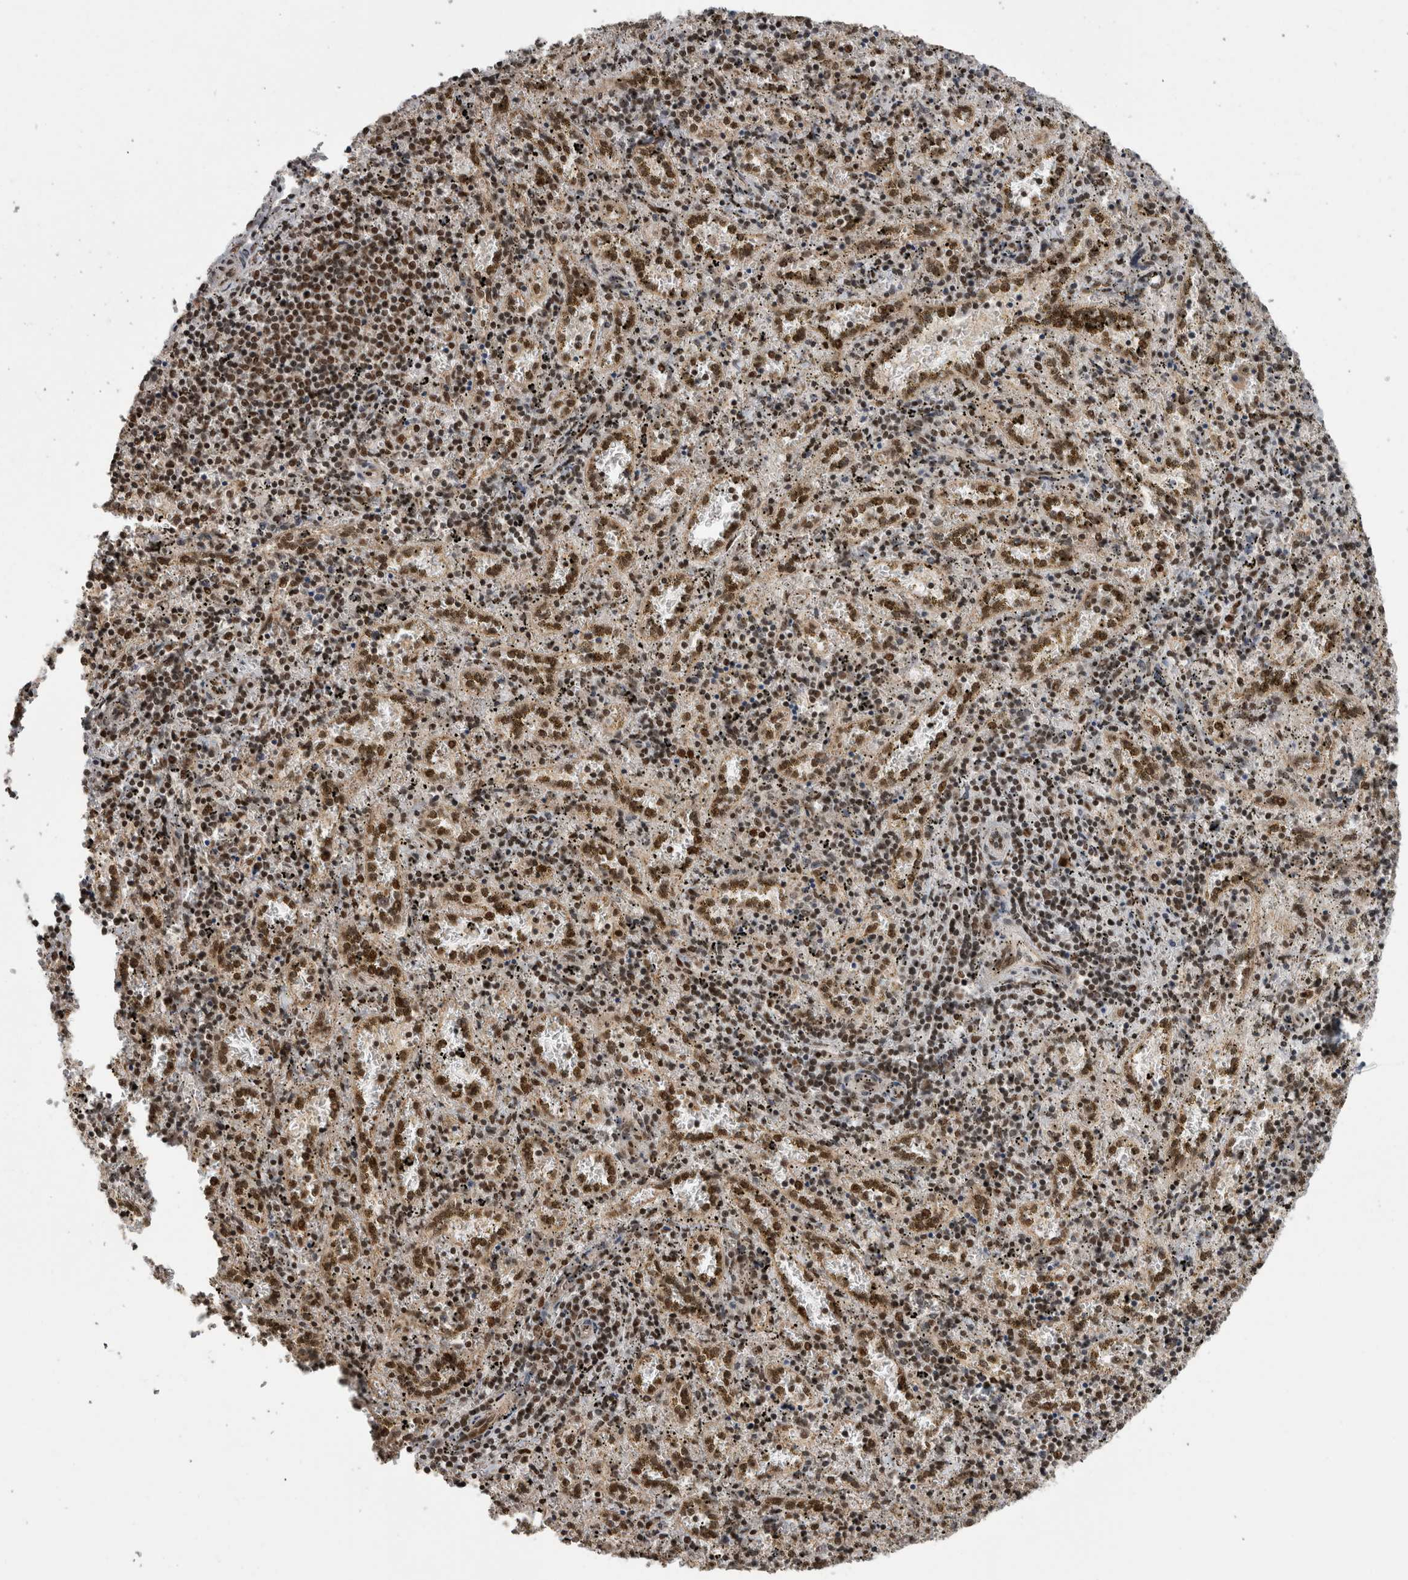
{"staining": {"intensity": "moderate", "quantity": "25%-75%", "location": "nuclear"}, "tissue": "spleen", "cell_type": "Cells in red pulp", "image_type": "normal", "snomed": [{"axis": "morphology", "description": "Normal tissue, NOS"}, {"axis": "topography", "description": "Spleen"}], "caption": "Immunohistochemistry (IHC) photomicrograph of normal spleen: spleen stained using immunohistochemistry demonstrates medium levels of moderate protein expression localized specifically in the nuclear of cells in red pulp, appearing as a nuclear brown color.", "gene": "CPSF2", "patient": {"sex": "male", "age": 11}}